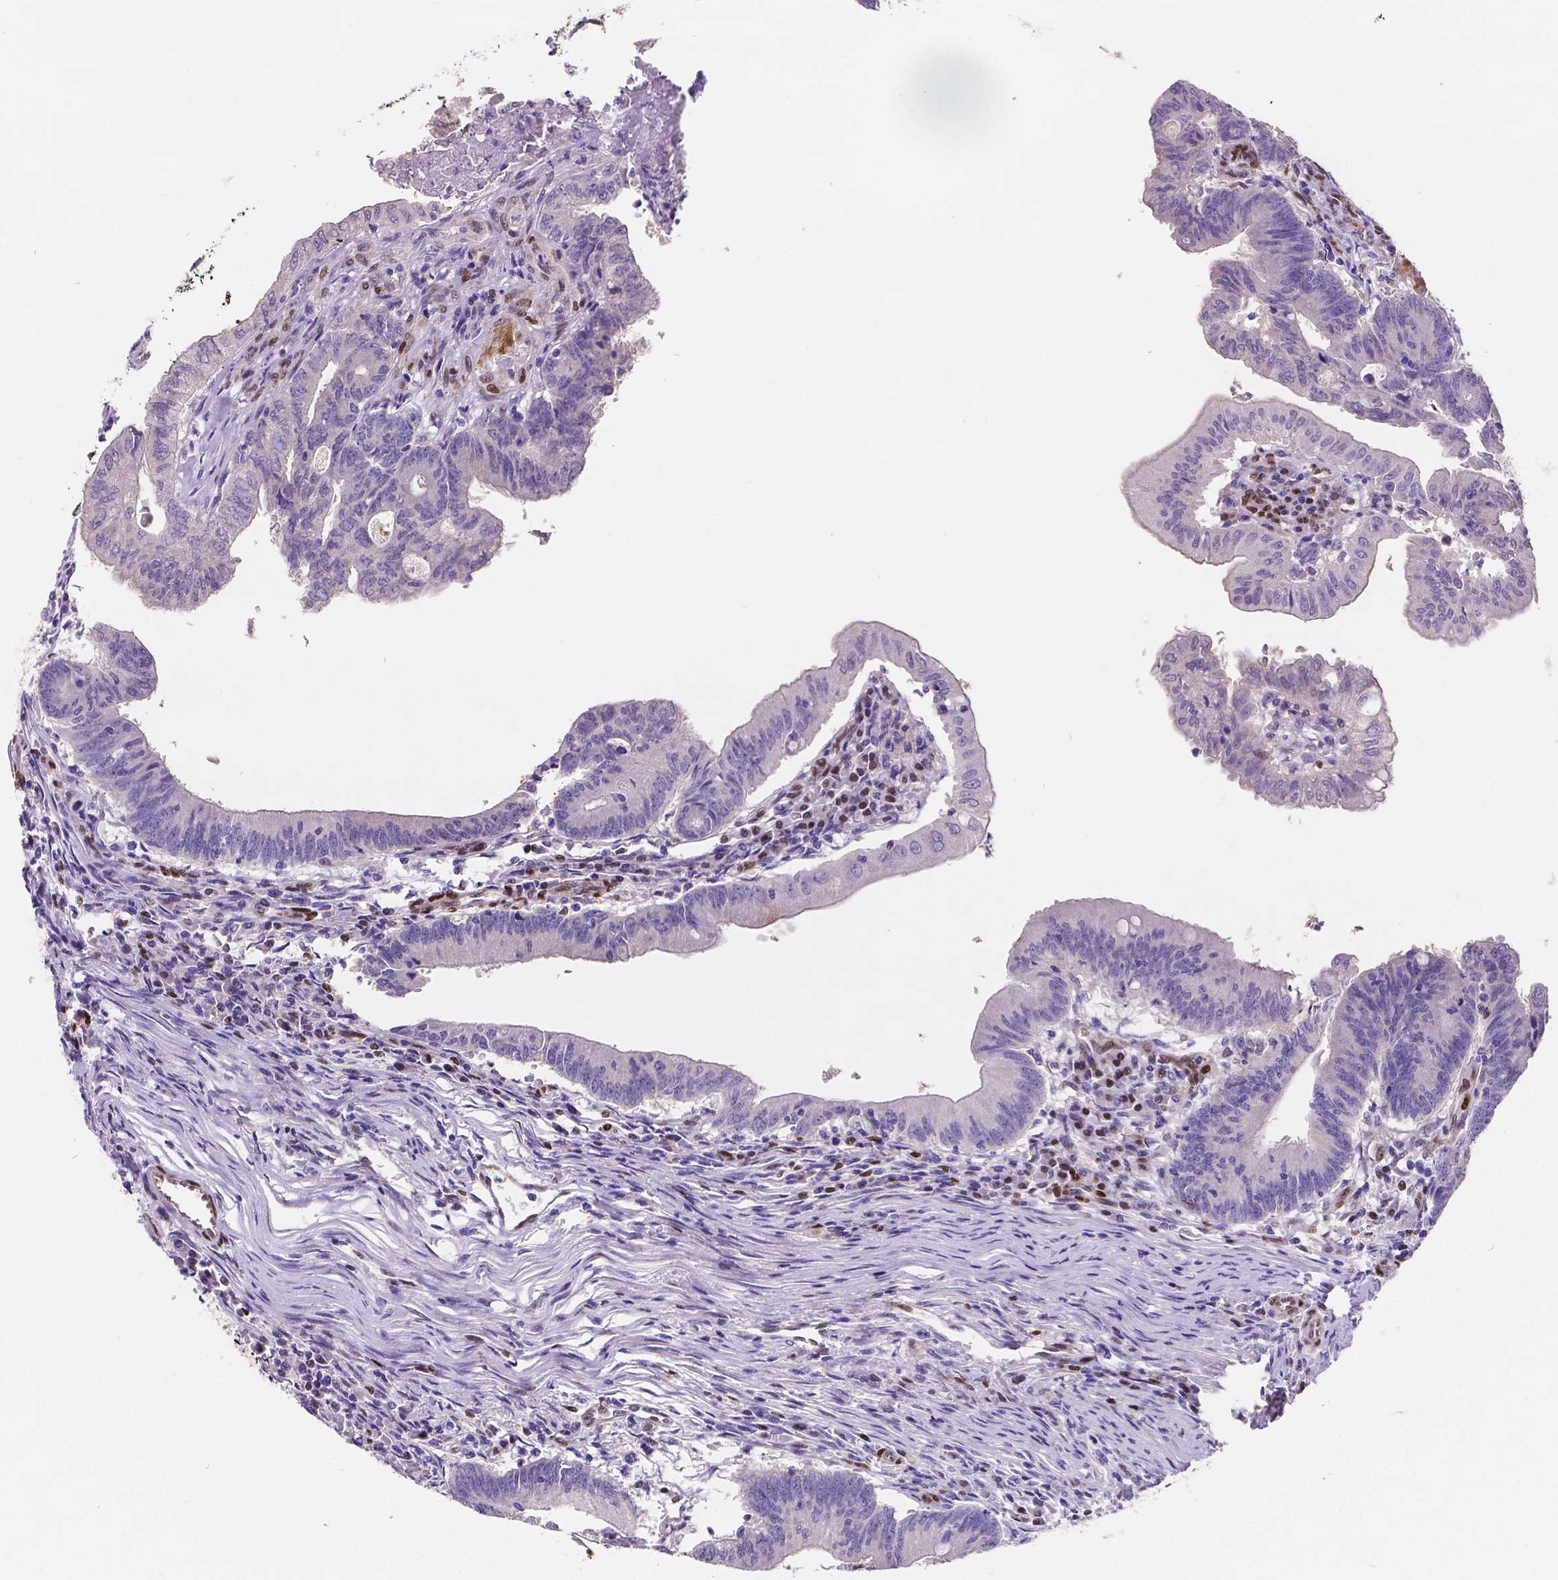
{"staining": {"intensity": "negative", "quantity": "none", "location": "none"}, "tissue": "colorectal cancer", "cell_type": "Tumor cells", "image_type": "cancer", "snomed": [{"axis": "morphology", "description": "Adenocarcinoma, NOS"}, {"axis": "topography", "description": "Colon"}], "caption": "The histopathology image reveals no significant positivity in tumor cells of colorectal adenocarcinoma.", "gene": "MEF2C", "patient": {"sex": "female", "age": 70}}